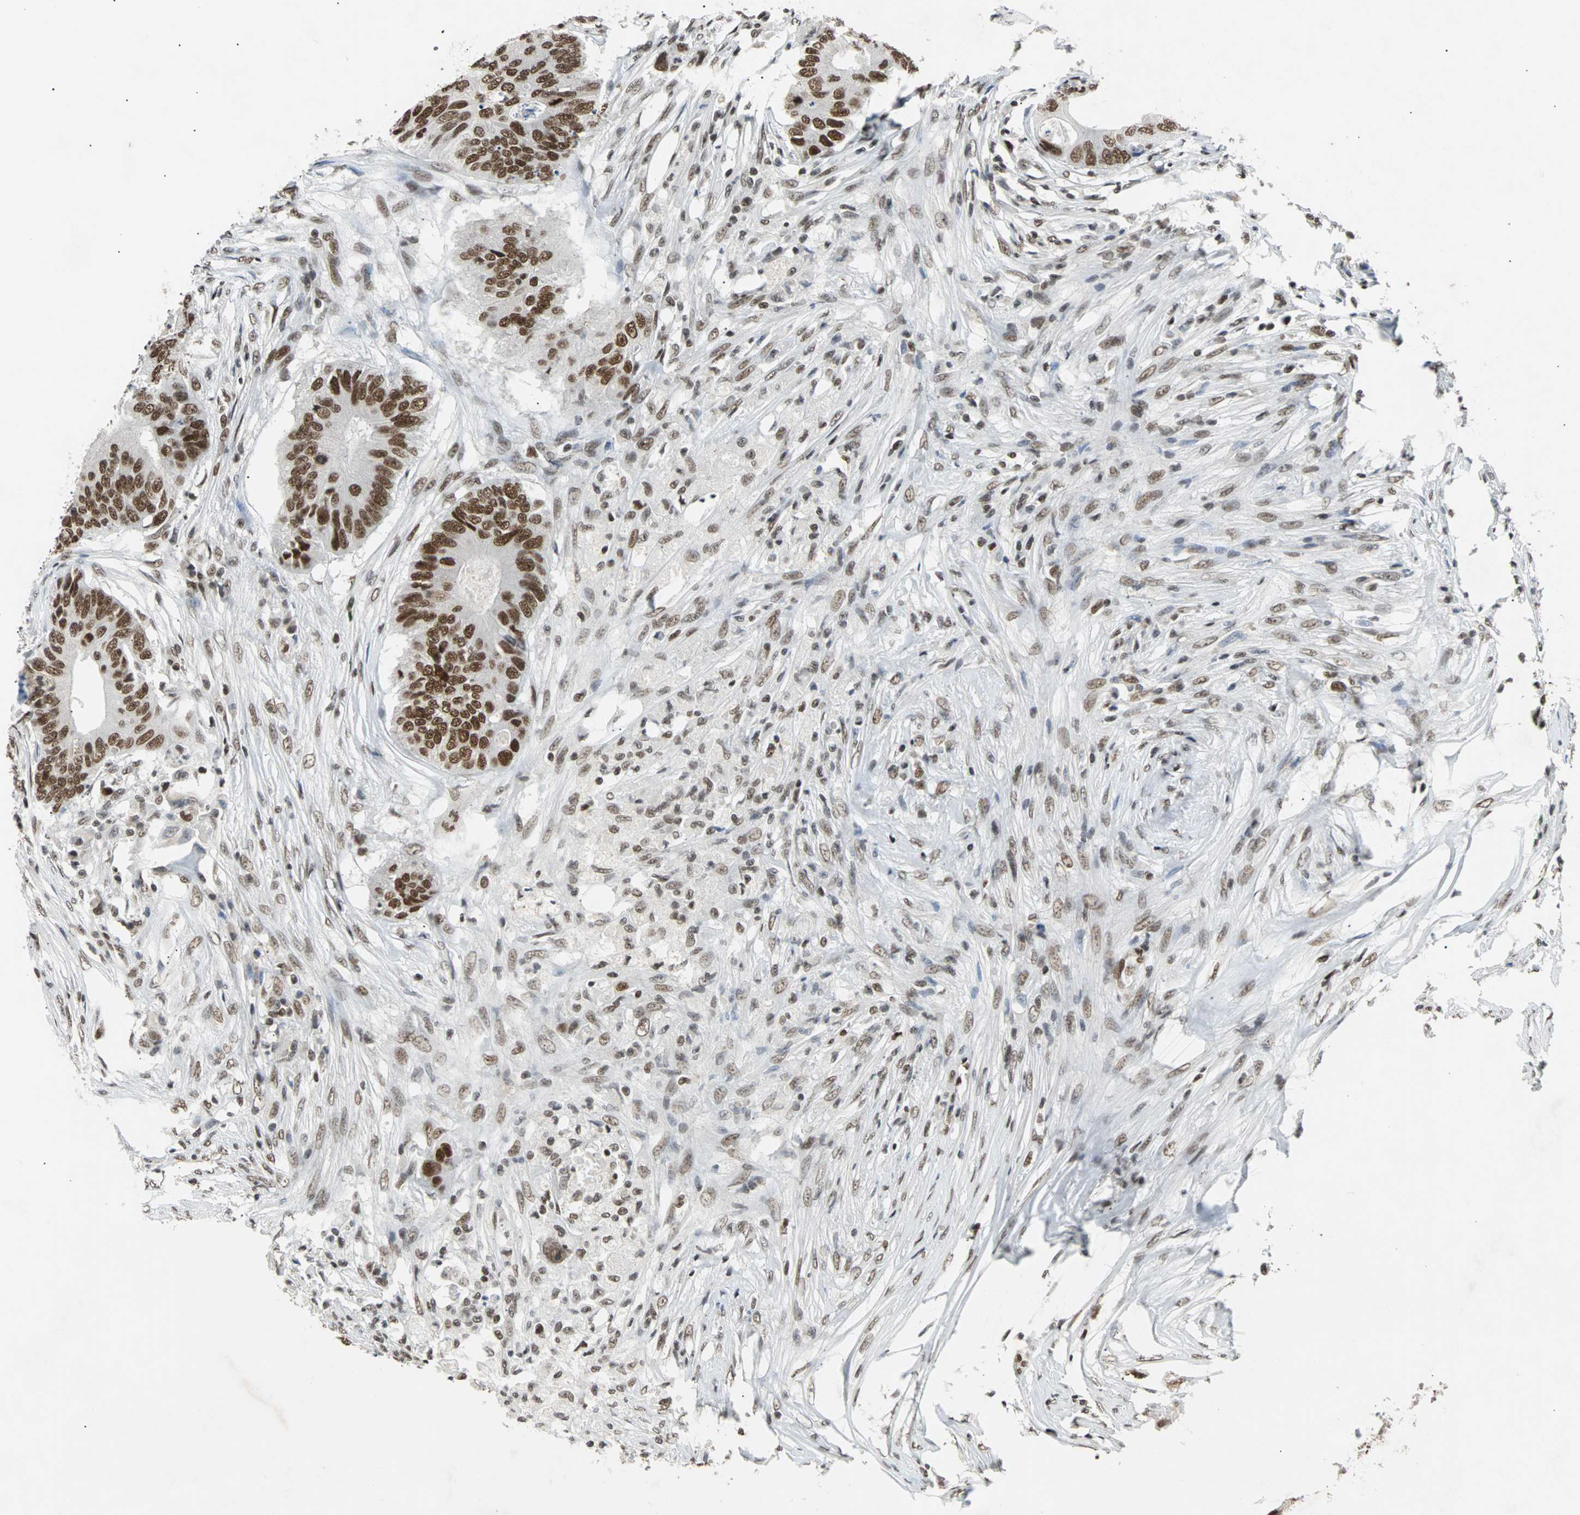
{"staining": {"intensity": "strong", "quantity": ">75%", "location": "nuclear"}, "tissue": "colorectal cancer", "cell_type": "Tumor cells", "image_type": "cancer", "snomed": [{"axis": "morphology", "description": "Adenocarcinoma, NOS"}, {"axis": "topography", "description": "Colon"}], "caption": "Colorectal adenocarcinoma tissue exhibits strong nuclear staining in approximately >75% of tumor cells, visualized by immunohistochemistry. (DAB (3,3'-diaminobenzidine) IHC, brown staining for protein, blue staining for nuclei).", "gene": "GATAD2A", "patient": {"sex": "male", "age": 71}}